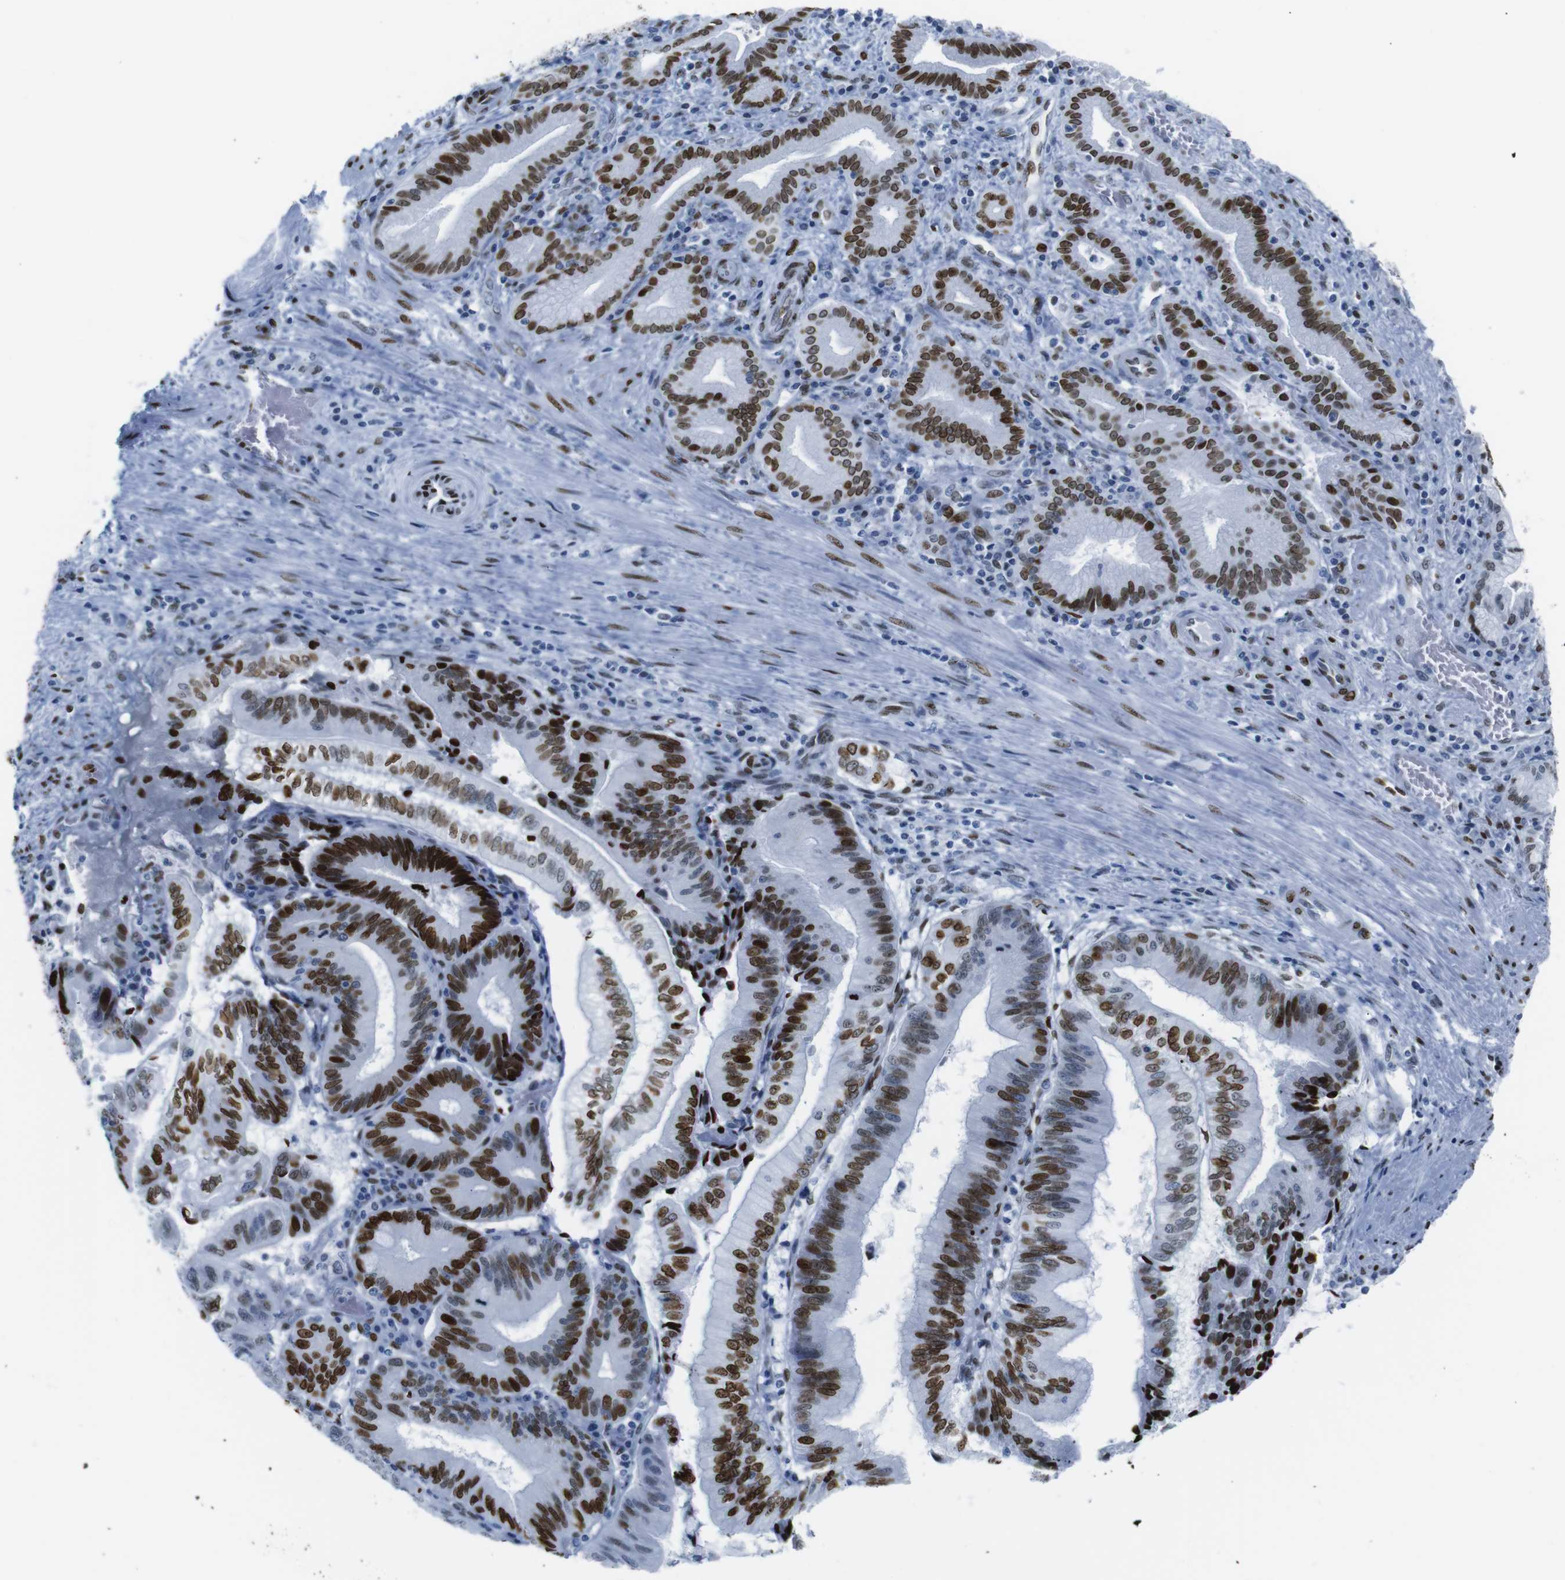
{"staining": {"intensity": "strong", "quantity": ">75%", "location": "nuclear"}, "tissue": "pancreatic cancer", "cell_type": "Tumor cells", "image_type": "cancer", "snomed": [{"axis": "morphology", "description": "Adenocarcinoma, NOS"}, {"axis": "topography", "description": "Pancreas"}], "caption": "A brown stain shows strong nuclear staining of a protein in pancreatic cancer tumor cells.", "gene": "NPIPB15", "patient": {"sex": "male", "age": 82}}